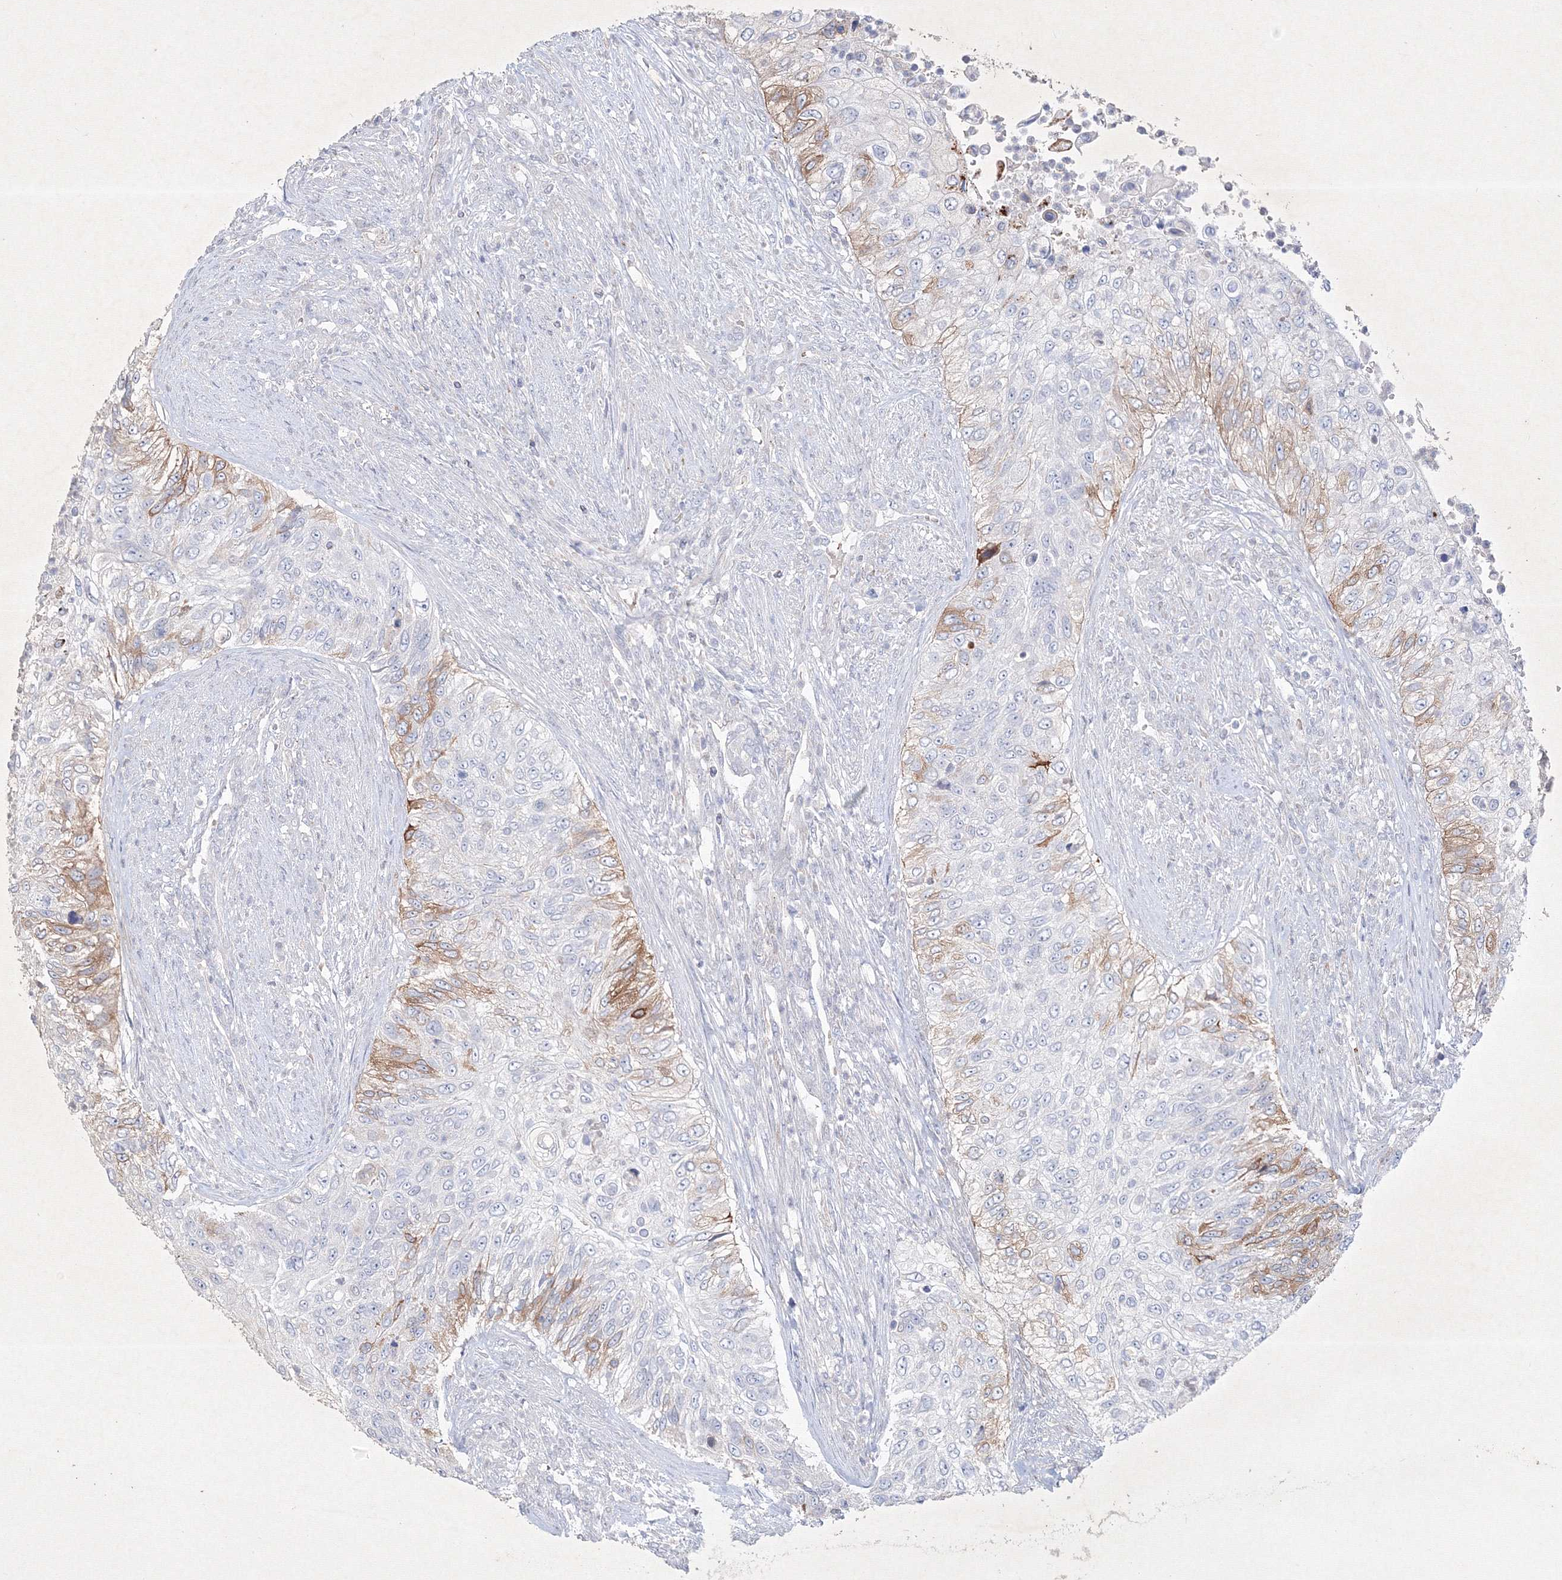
{"staining": {"intensity": "moderate", "quantity": "<25%", "location": "cytoplasmic/membranous"}, "tissue": "urothelial cancer", "cell_type": "Tumor cells", "image_type": "cancer", "snomed": [{"axis": "morphology", "description": "Urothelial carcinoma, High grade"}, {"axis": "topography", "description": "Urinary bladder"}], "caption": "Immunohistochemical staining of human urothelial carcinoma (high-grade) reveals low levels of moderate cytoplasmic/membranous protein staining in about <25% of tumor cells.", "gene": "CXXC4", "patient": {"sex": "female", "age": 60}}